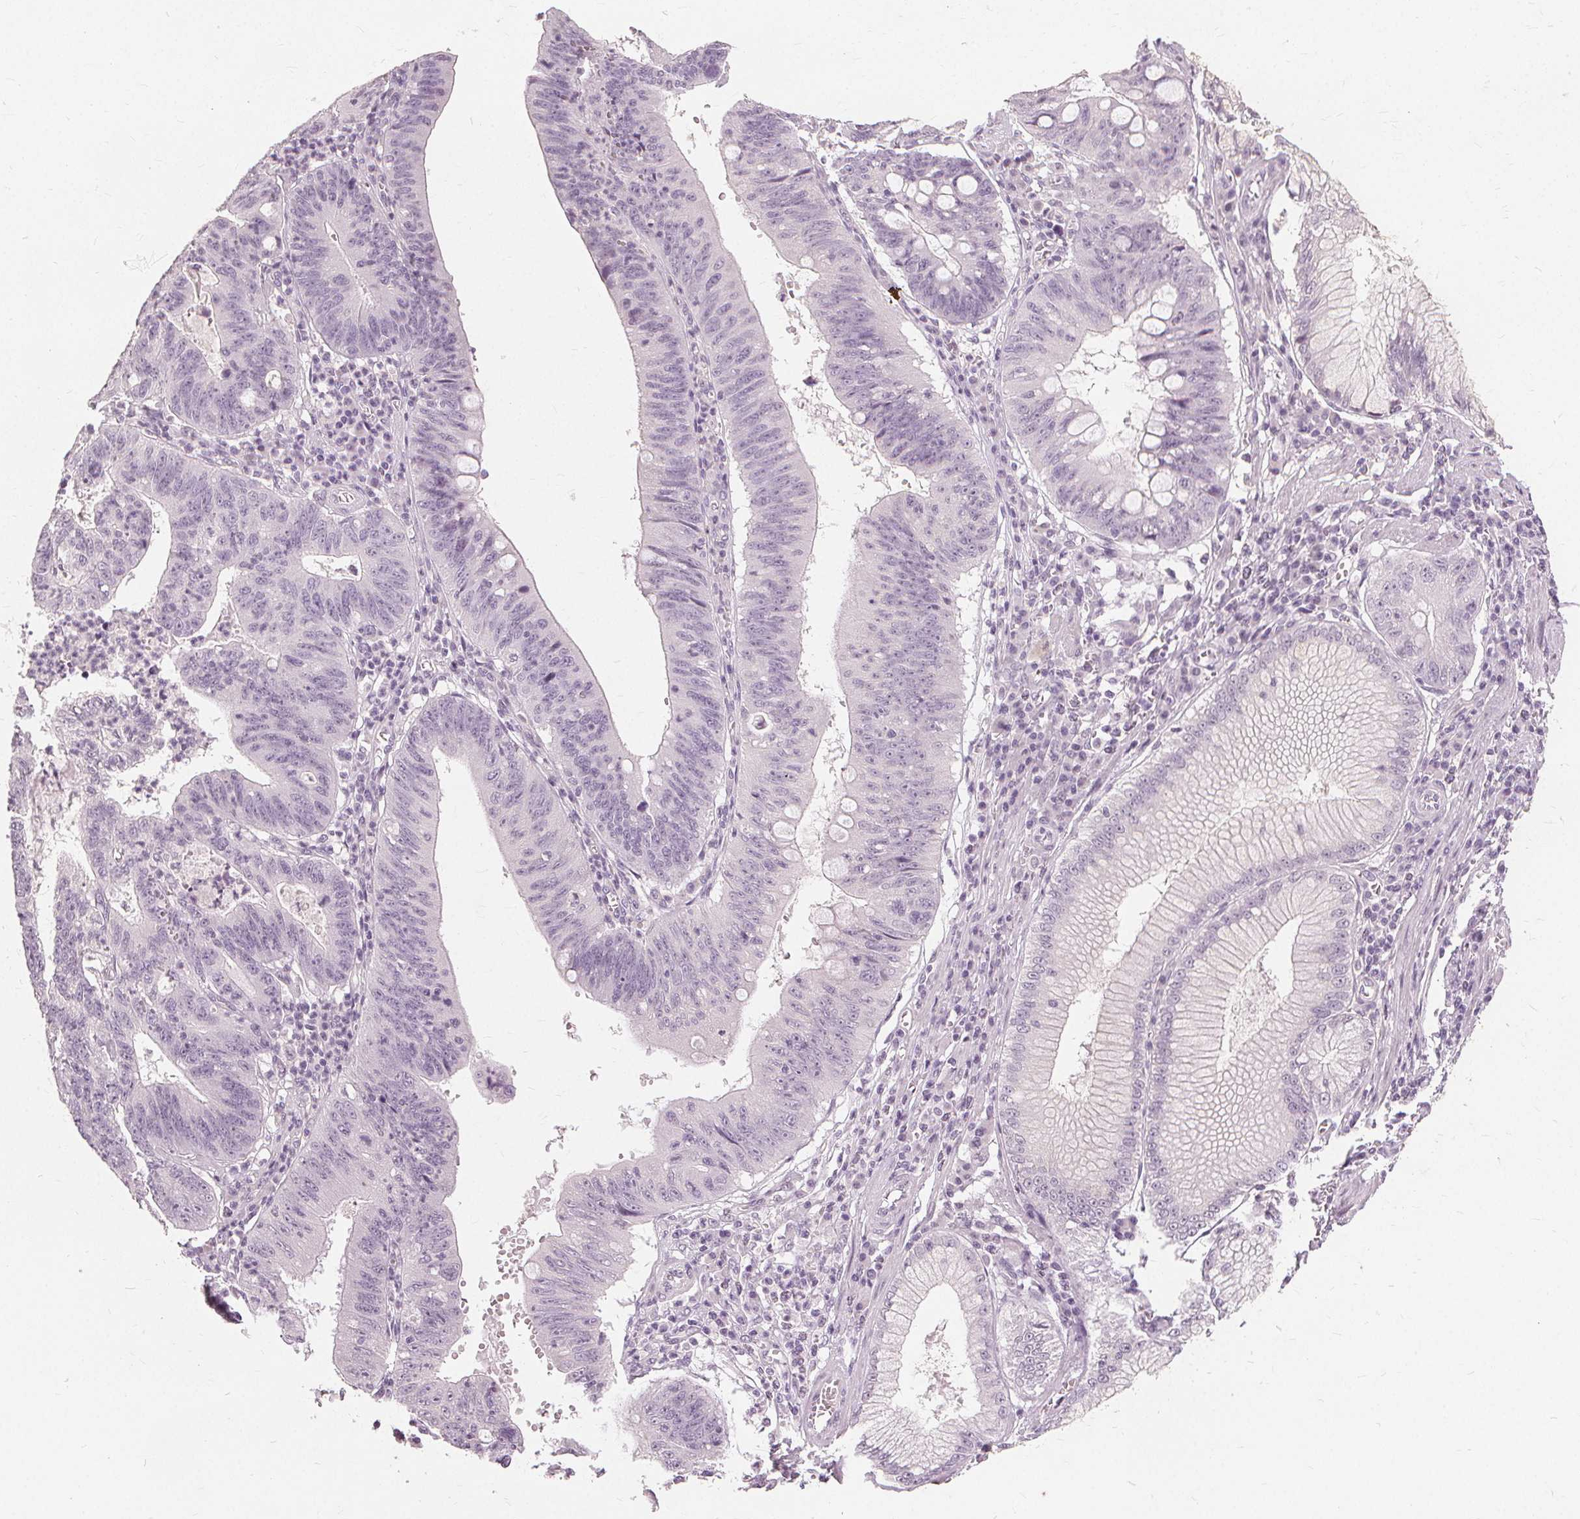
{"staining": {"intensity": "negative", "quantity": "none", "location": "none"}, "tissue": "stomach cancer", "cell_type": "Tumor cells", "image_type": "cancer", "snomed": [{"axis": "morphology", "description": "Adenocarcinoma, NOS"}, {"axis": "topography", "description": "Stomach"}], "caption": "Protein analysis of stomach cancer (adenocarcinoma) demonstrates no significant positivity in tumor cells.", "gene": "SFTPD", "patient": {"sex": "male", "age": 59}}